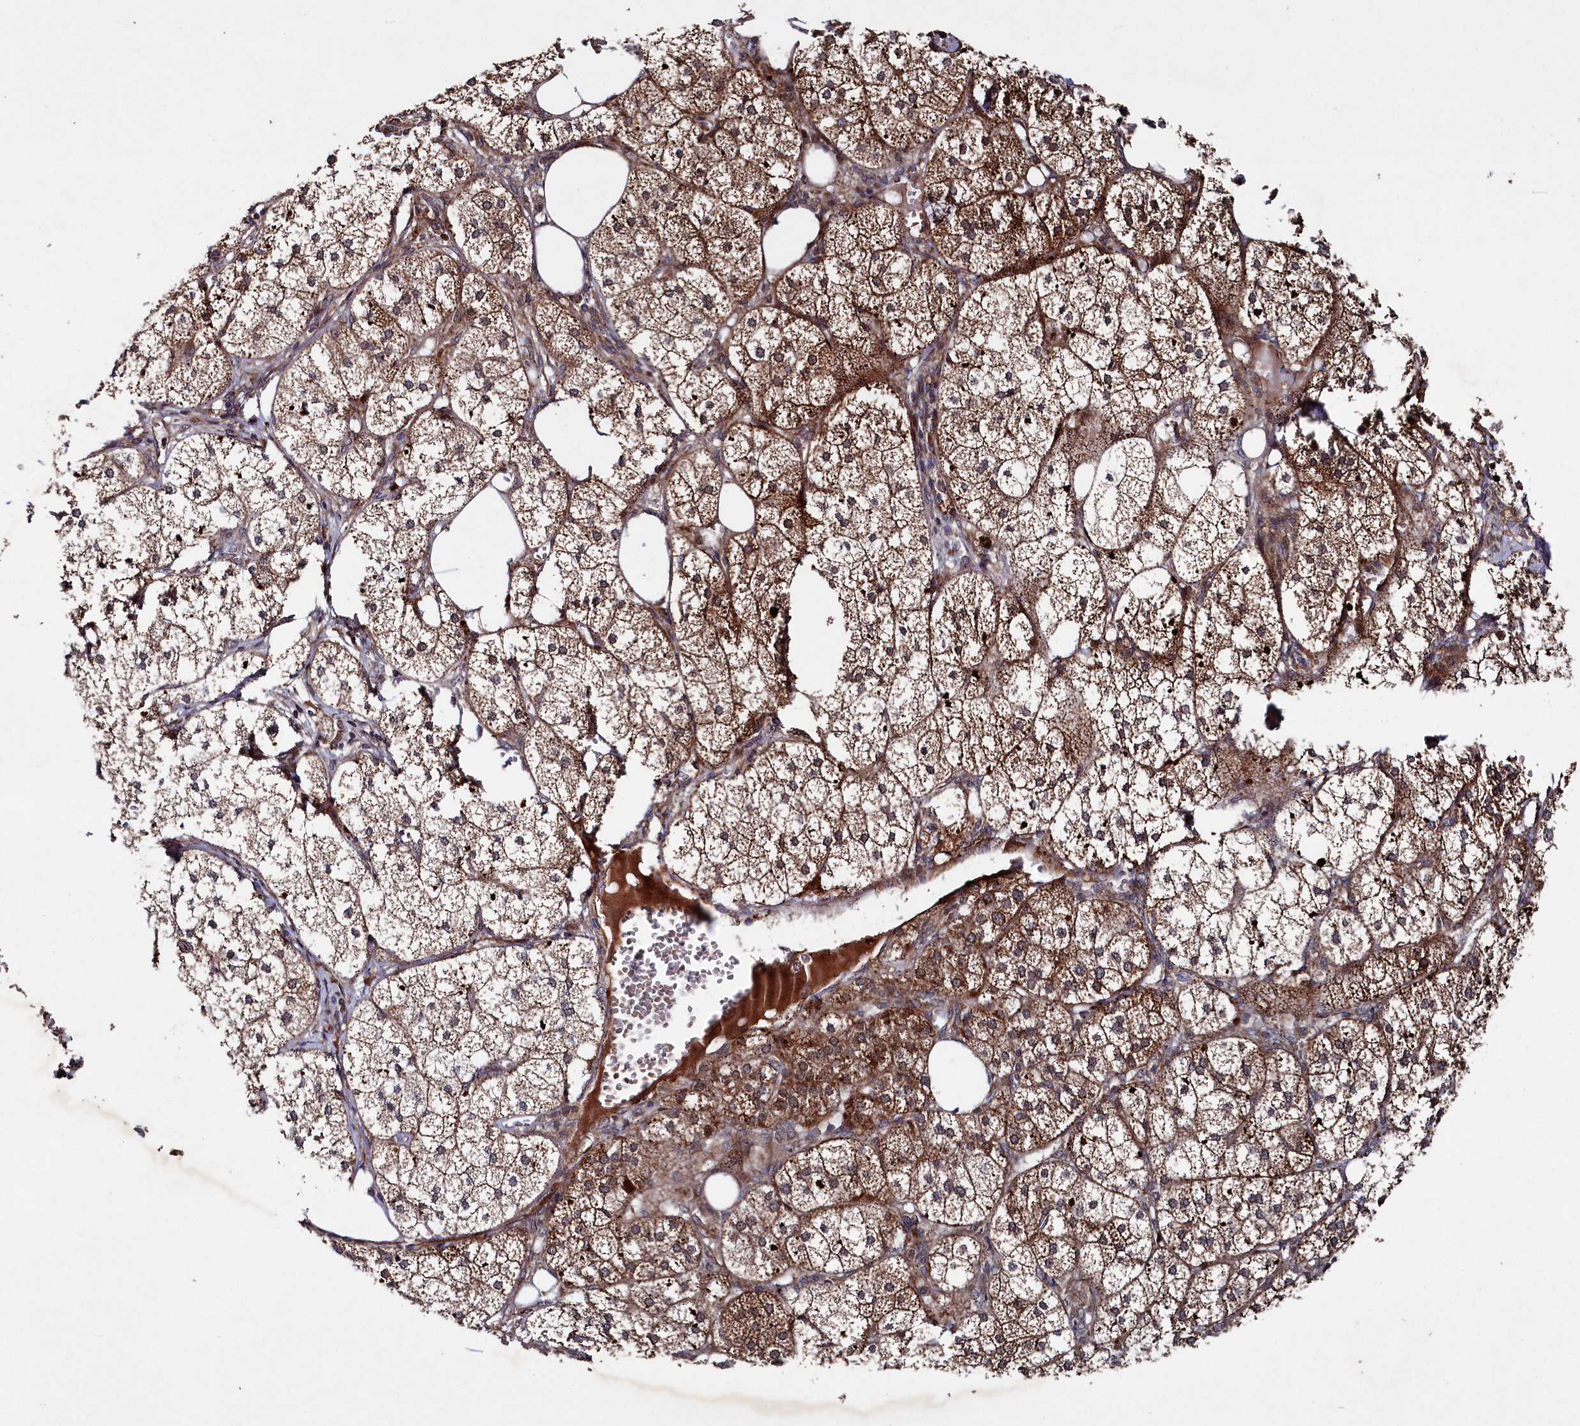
{"staining": {"intensity": "strong", "quantity": ">75%", "location": "cytoplasmic/membranous"}, "tissue": "adrenal gland", "cell_type": "Glandular cells", "image_type": "normal", "snomed": [{"axis": "morphology", "description": "Normal tissue, NOS"}, {"axis": "topography", "description": "Adrenal gland"}], "caption": "Immunohistochemistry (IHC) image of unremarkable adrenal gland: human adrenal gland stained using immunohistochemistry (IHC) reveals high levels of strong protein expression localized specifically in the cytoplasmic/membranous of glandular cells, appearing as a cytoplasmic/membranous brown color.", "gene": "SUPV3L1", "patient": {"sex": "female", "age": 61}}